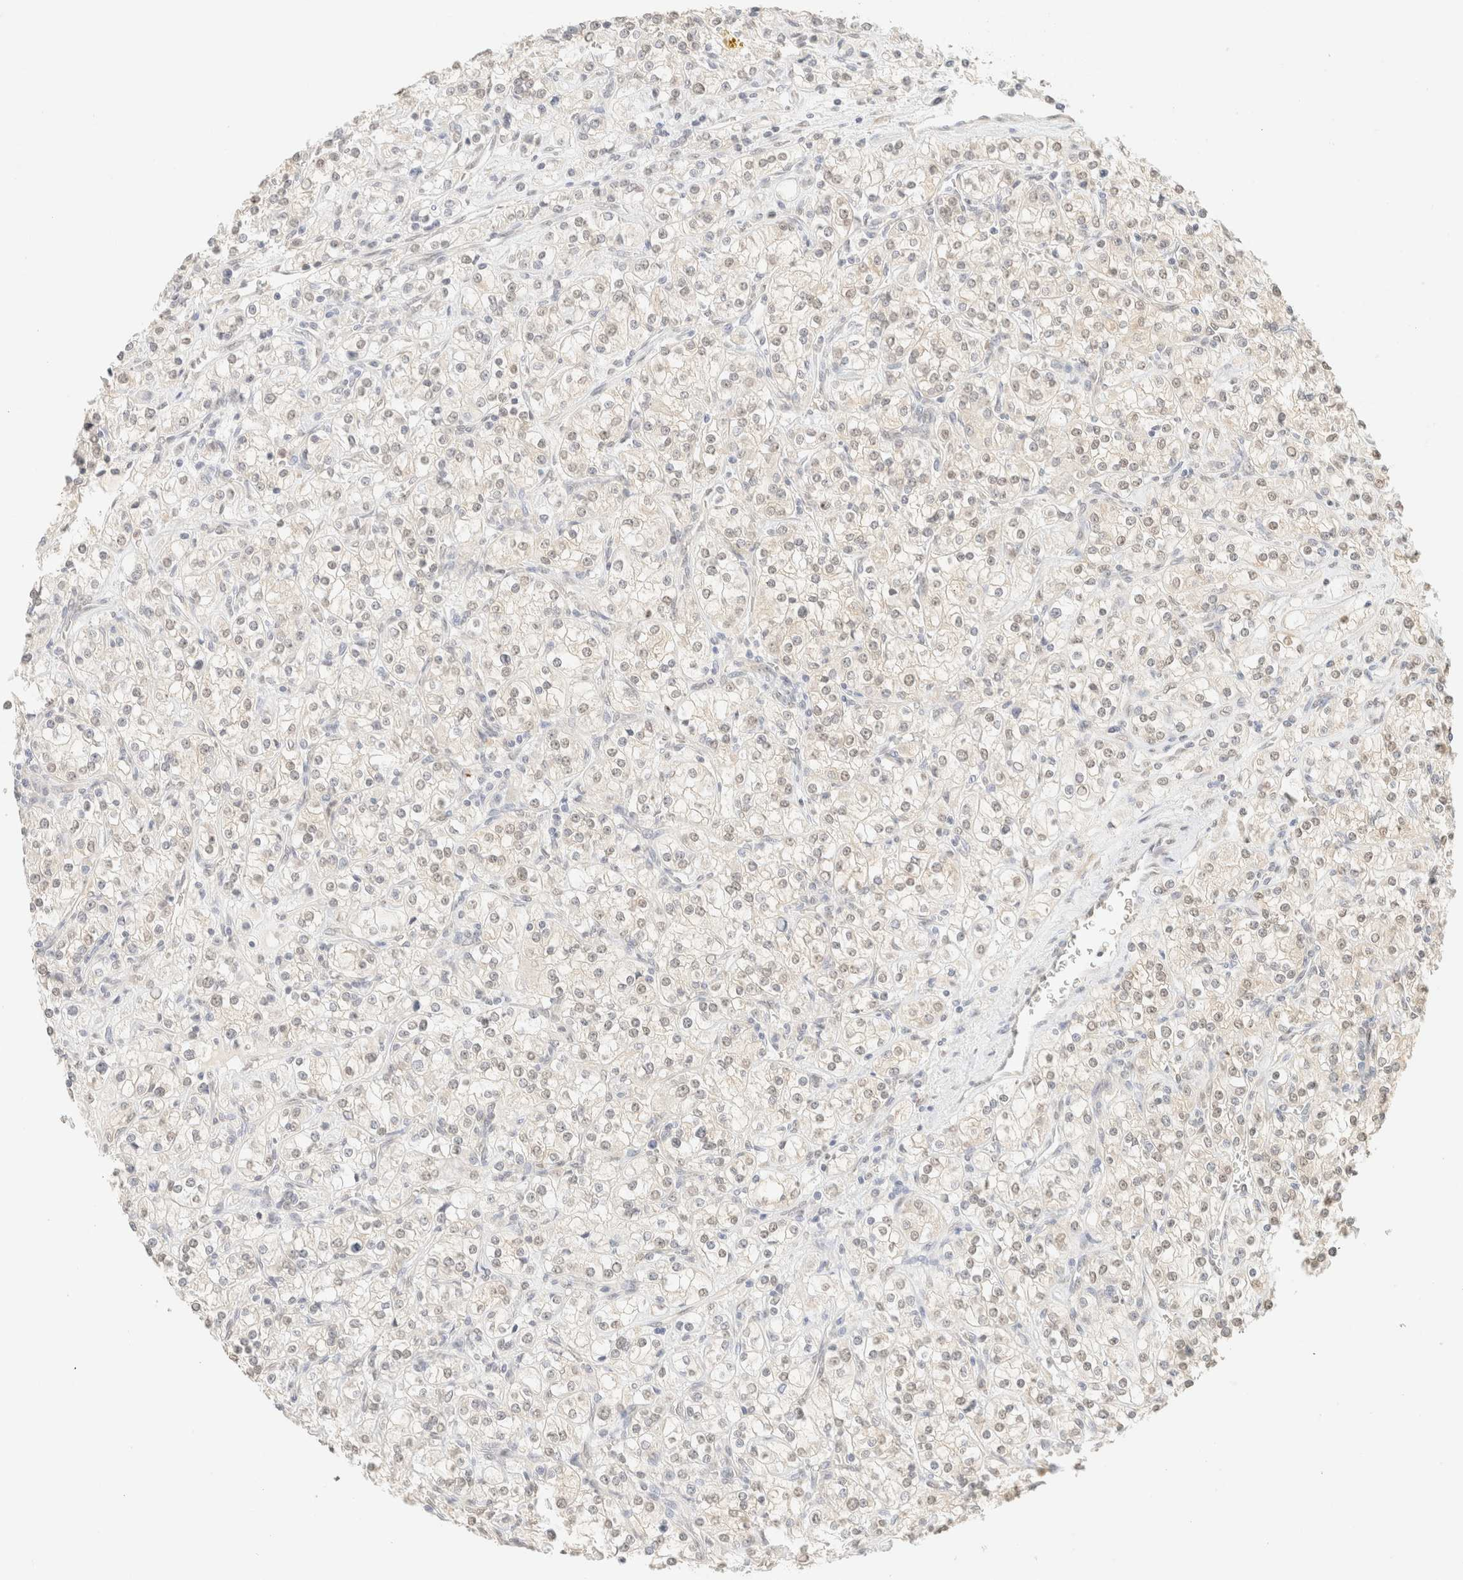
{"staining": {"intensity": "weak", "quantity": "<25%", "location": "nuclear"}, "tissue": "renal cancer", "cell_type": "Tumor cells", "image_type": "cancer", "snomed": [{"axis": "morphology", "description": "Adenocarcinoma, NOS"}, {"axis": "topography", "description": "Kidney"}], "caption": "DAB (3,3'-diaminobenzidine) immunohistochemical staining of renal cancer (adenocarcinoma) demonstrates no significant staining in tumor cells.", "gene": "S100A13", "patient": {"sex": "male", "age": 77}}